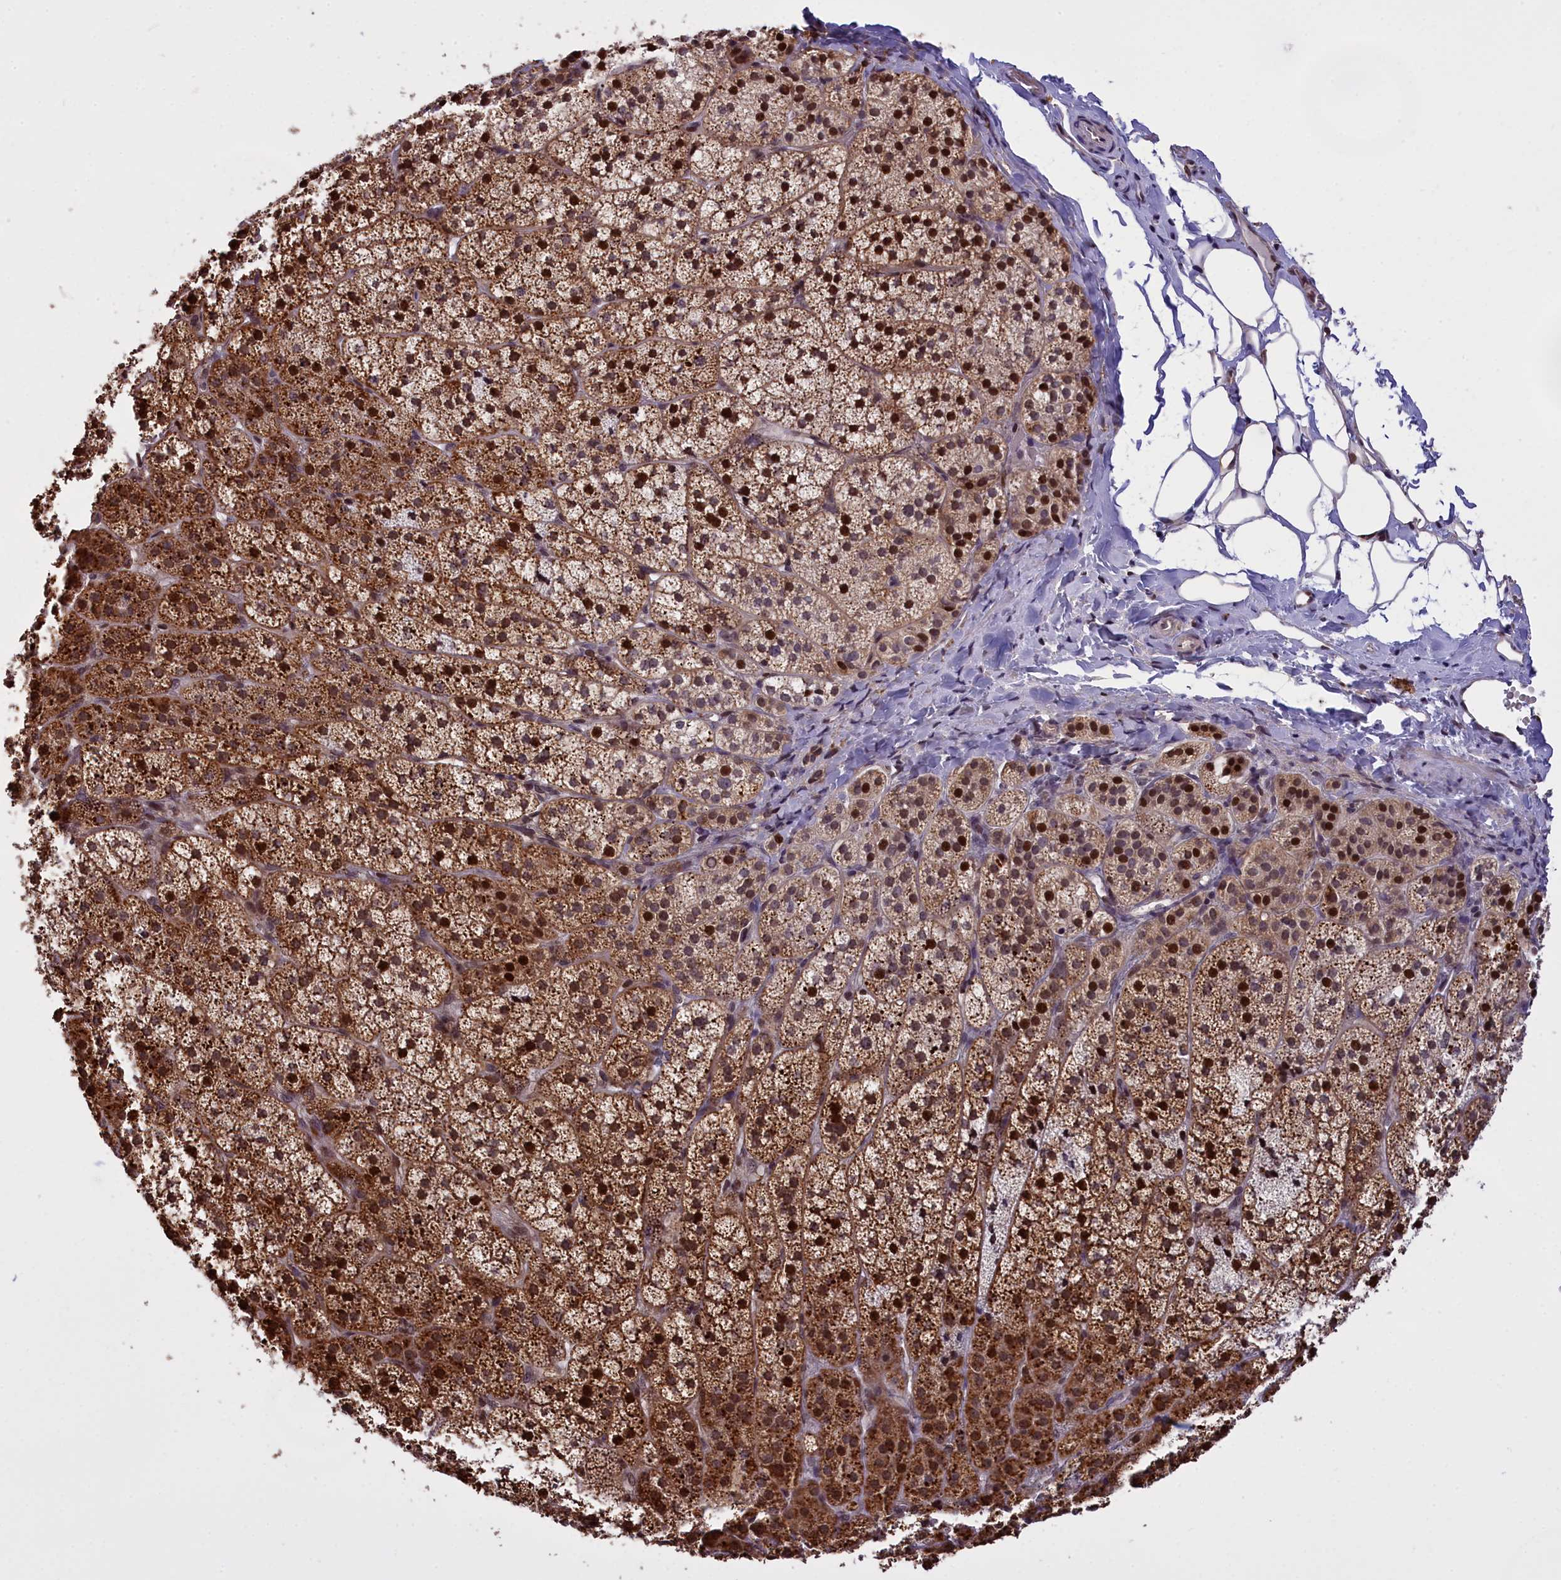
{"staining": {"intensity": "moderate", "quantity": ">75%", "location": "cytoplasmic/membranous,nuclear"}, "tissue": "adrenal gland", "cell_type": "Glandular cells", "image_type": "normal", "snomed": [{"axis": "morphology", "description": "Normal tissue, NOS"}, {"axis": "topography", "description": "Adrenal gland"}], "caption": "Protein staining displays moderate cytoplasmic/membranous,nuclear staining in about >75% of glandular cells in benign adrenal gland.", "gene": "RELB", "patient": {"sex": "female", "age": 44}}